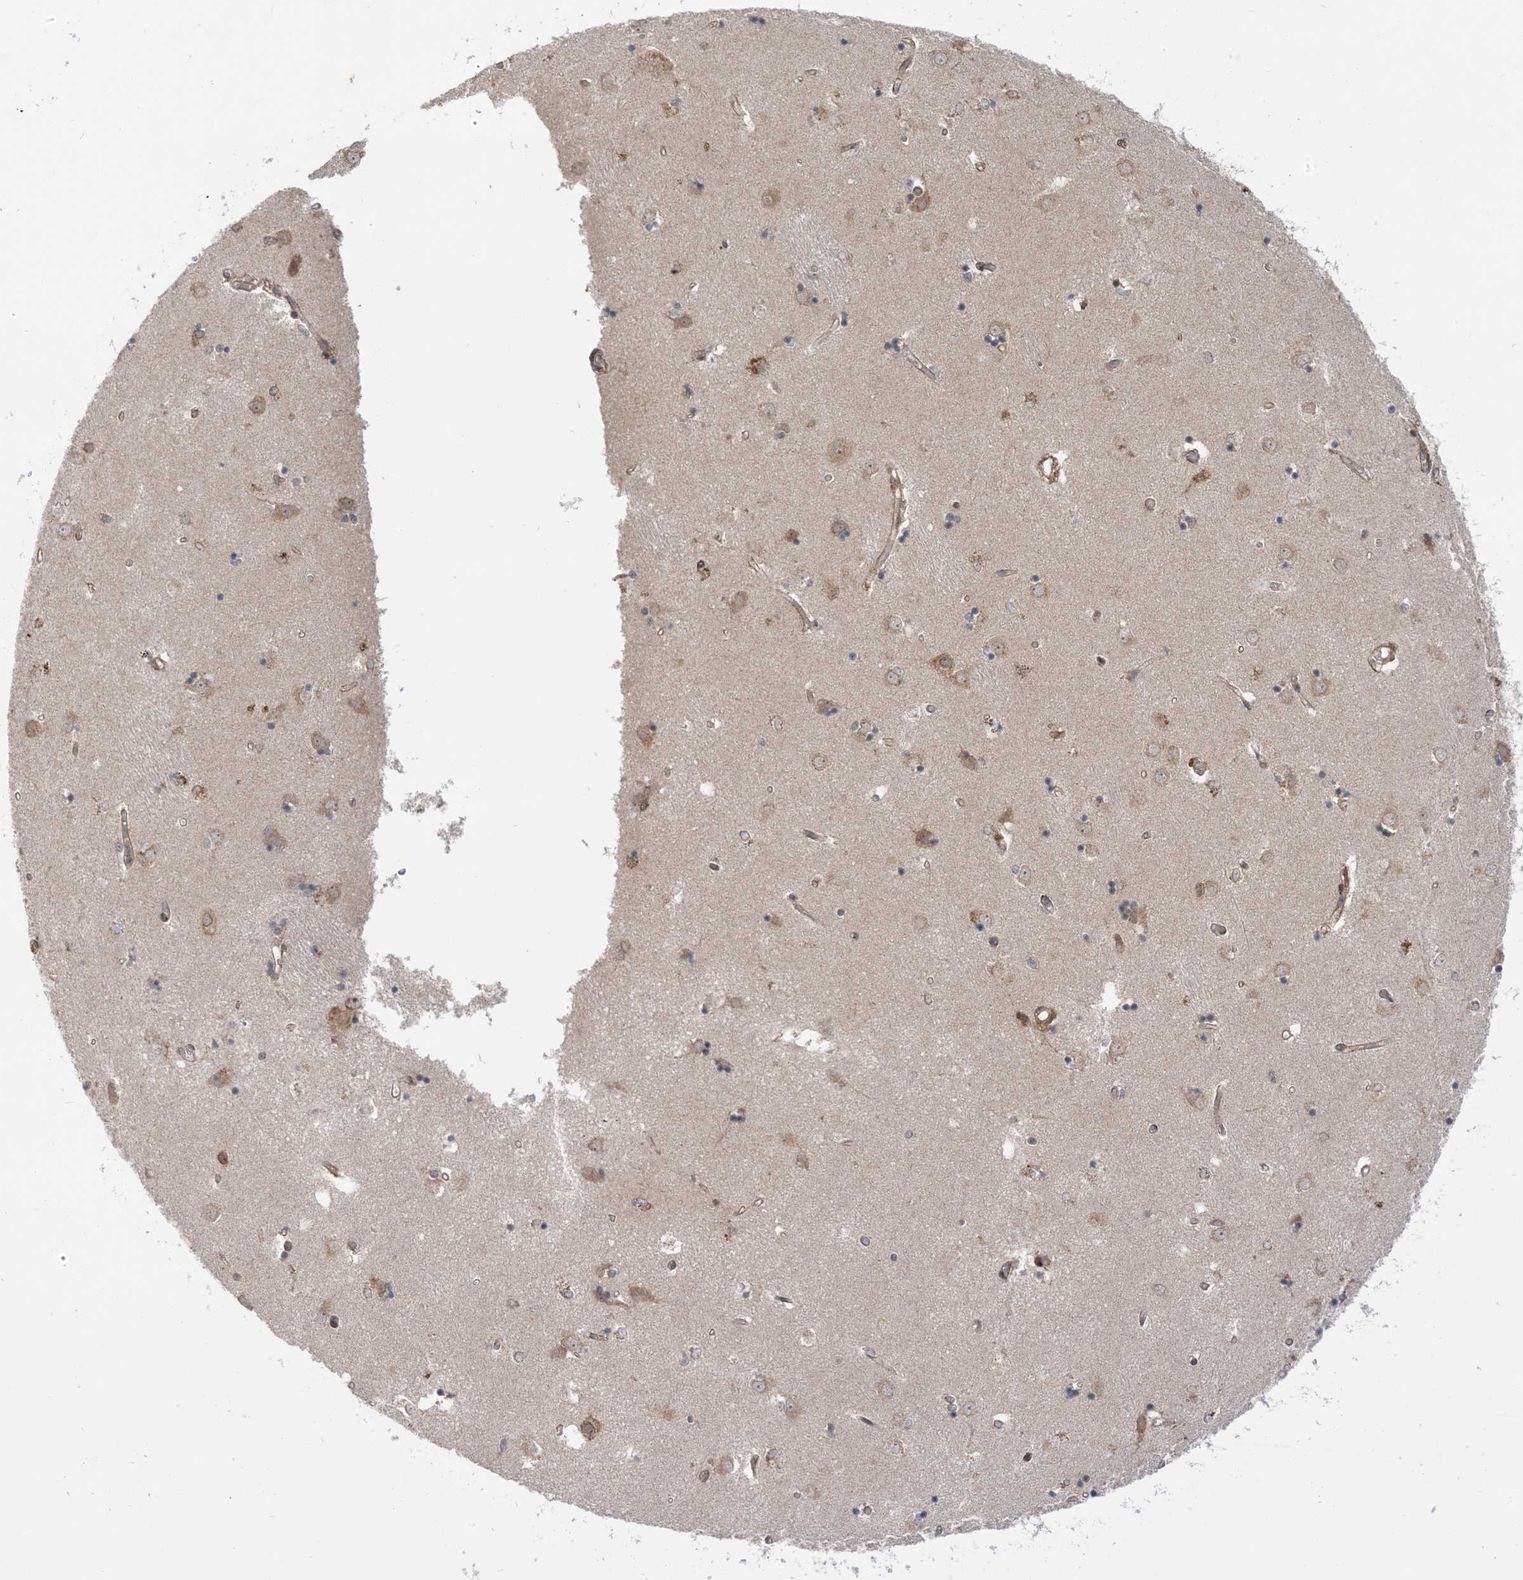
{"staining": {"intensity": "moderate", "quantity": "<25%", "location": "cytoplasmic/membranous"}, "tissue": "caudate", "cell_type": "Glial cells", "image_type": "normal", "snomed": [{"axis": "morphology", "description": "Normal tissue, NOS"}, {"axis": "topography", "description": "Lateral ventricle wall"}], "caption": "A brown stain highlights moderate cytoplasmic/membranous staining of a protein in glial cells of benign human caudate.", "gene": "METTL21A", "patient": {"sex": "male", "age": 45}}